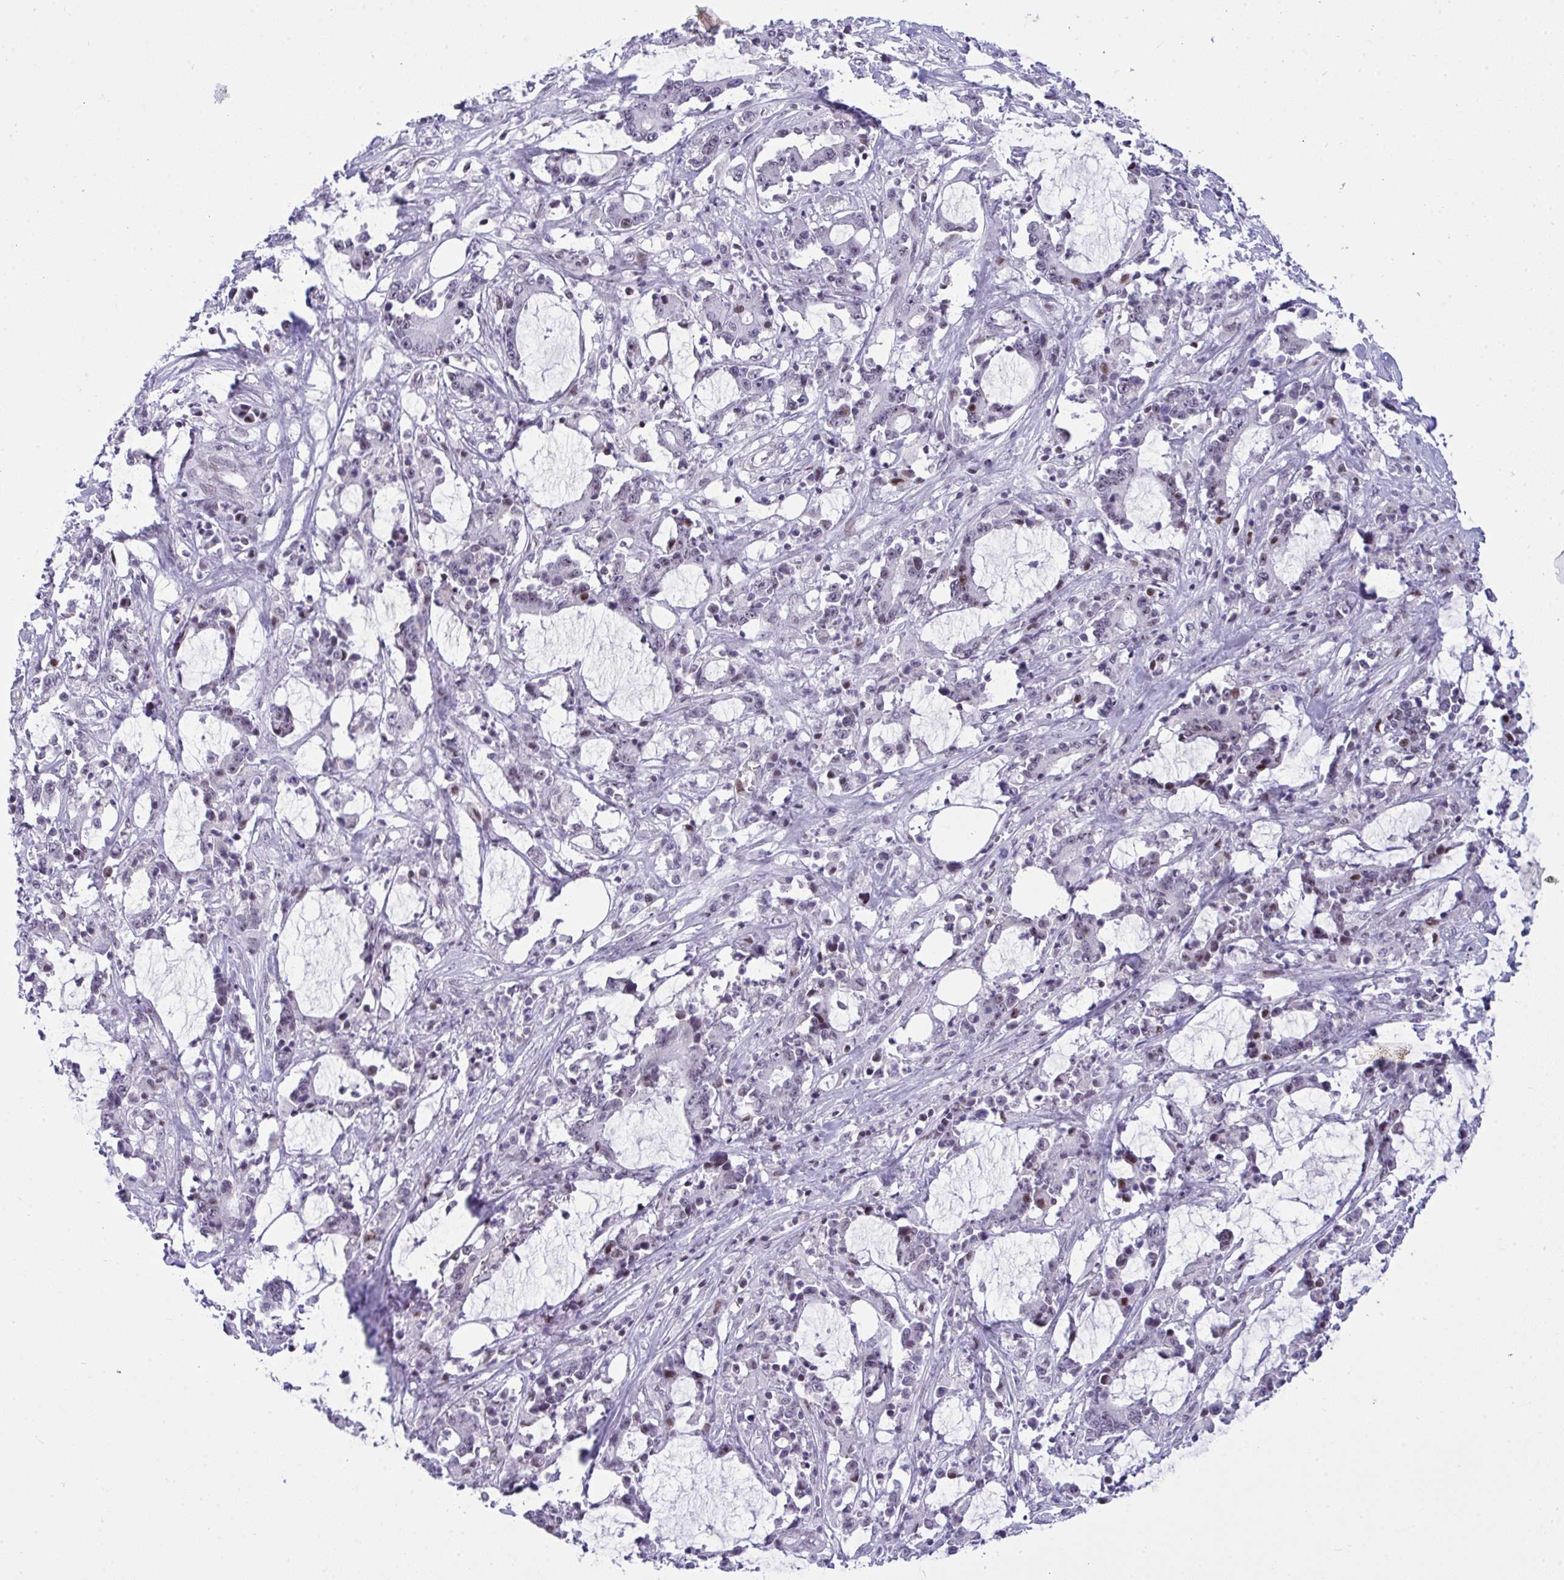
{"staining": {"intensity": "negative", "quantity": "none", "location": "none"}, "tissue": "stomach cancer", "cell_type": "Tumor cells", "image_type": "cancer", "snomed": [{"axis": "morphology", "description": "Adenocarcinoma, NOS"}, {"axis": "topography", "description": "Stomach, upper"}], "caption": "Immunohistochemistry photomicrograph of human stomach cancer (adenocarcinoma) stained for a protein (brown), which demonstrates no expression in tumor cells.", "gene": "ZFHX3", "patient": {"sex": "male", "age": 68}}